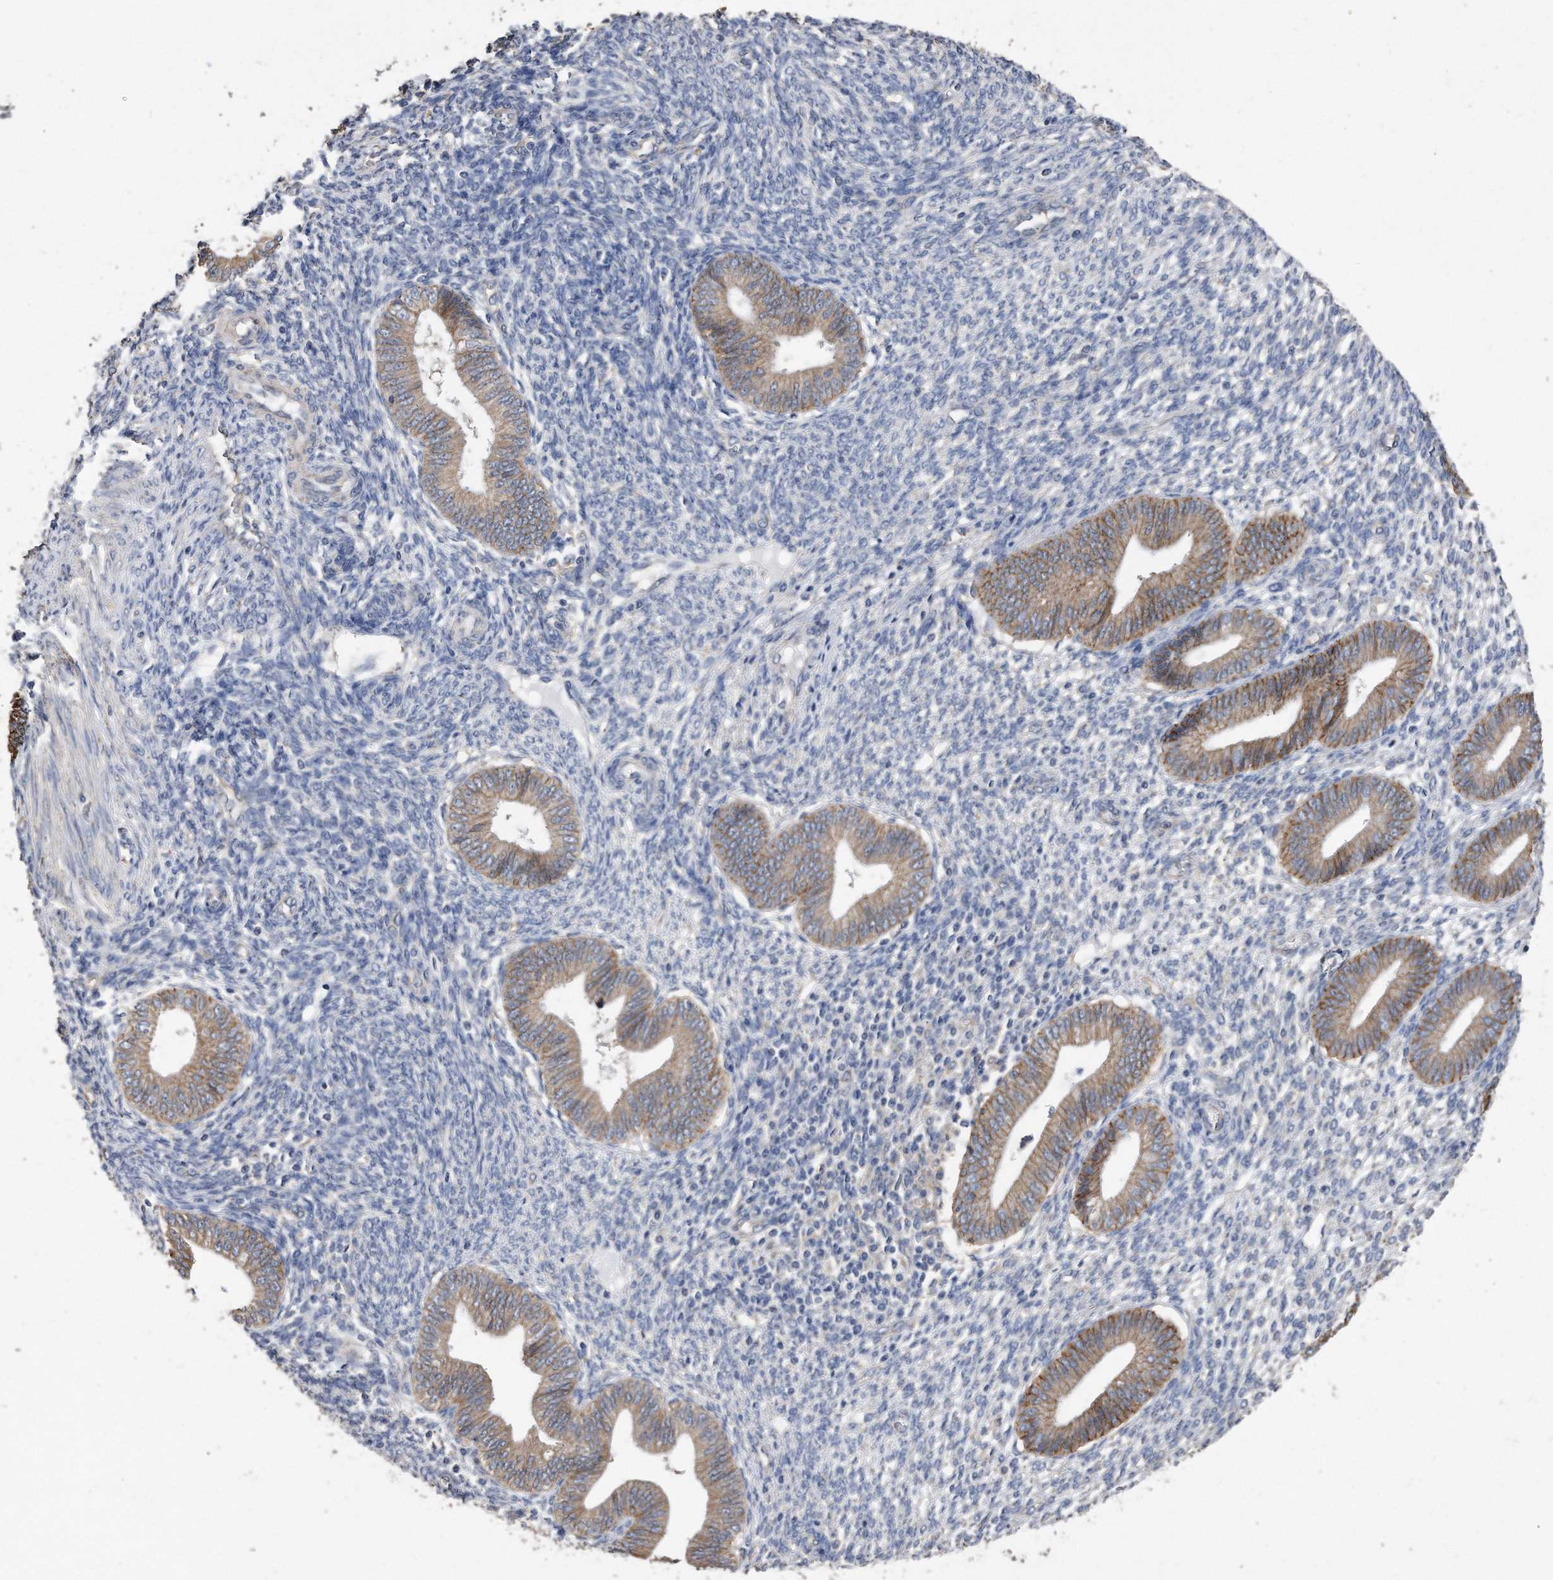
{"staining": {"intensity": "negative", "quantity": "none", "location": "none"}, "tissue": "endometrium", "cell_type": "Cells in endometrial stroma", "image_type": "normal", "snomed": [{"axis": "morphology", "description": "Normal tissue, NOS"}, {"axis": "topography", "description": "Endometrium"}], "caption": "IHC histopathology image of normal human endometrium stained for a protein (brown), which shows no expression in cells in endometrial stroma. (DAB immunohistochemistry (IHC), high magnification).", "gene": "CDCP1", "patient": {"sex": "female", "age": 46}}